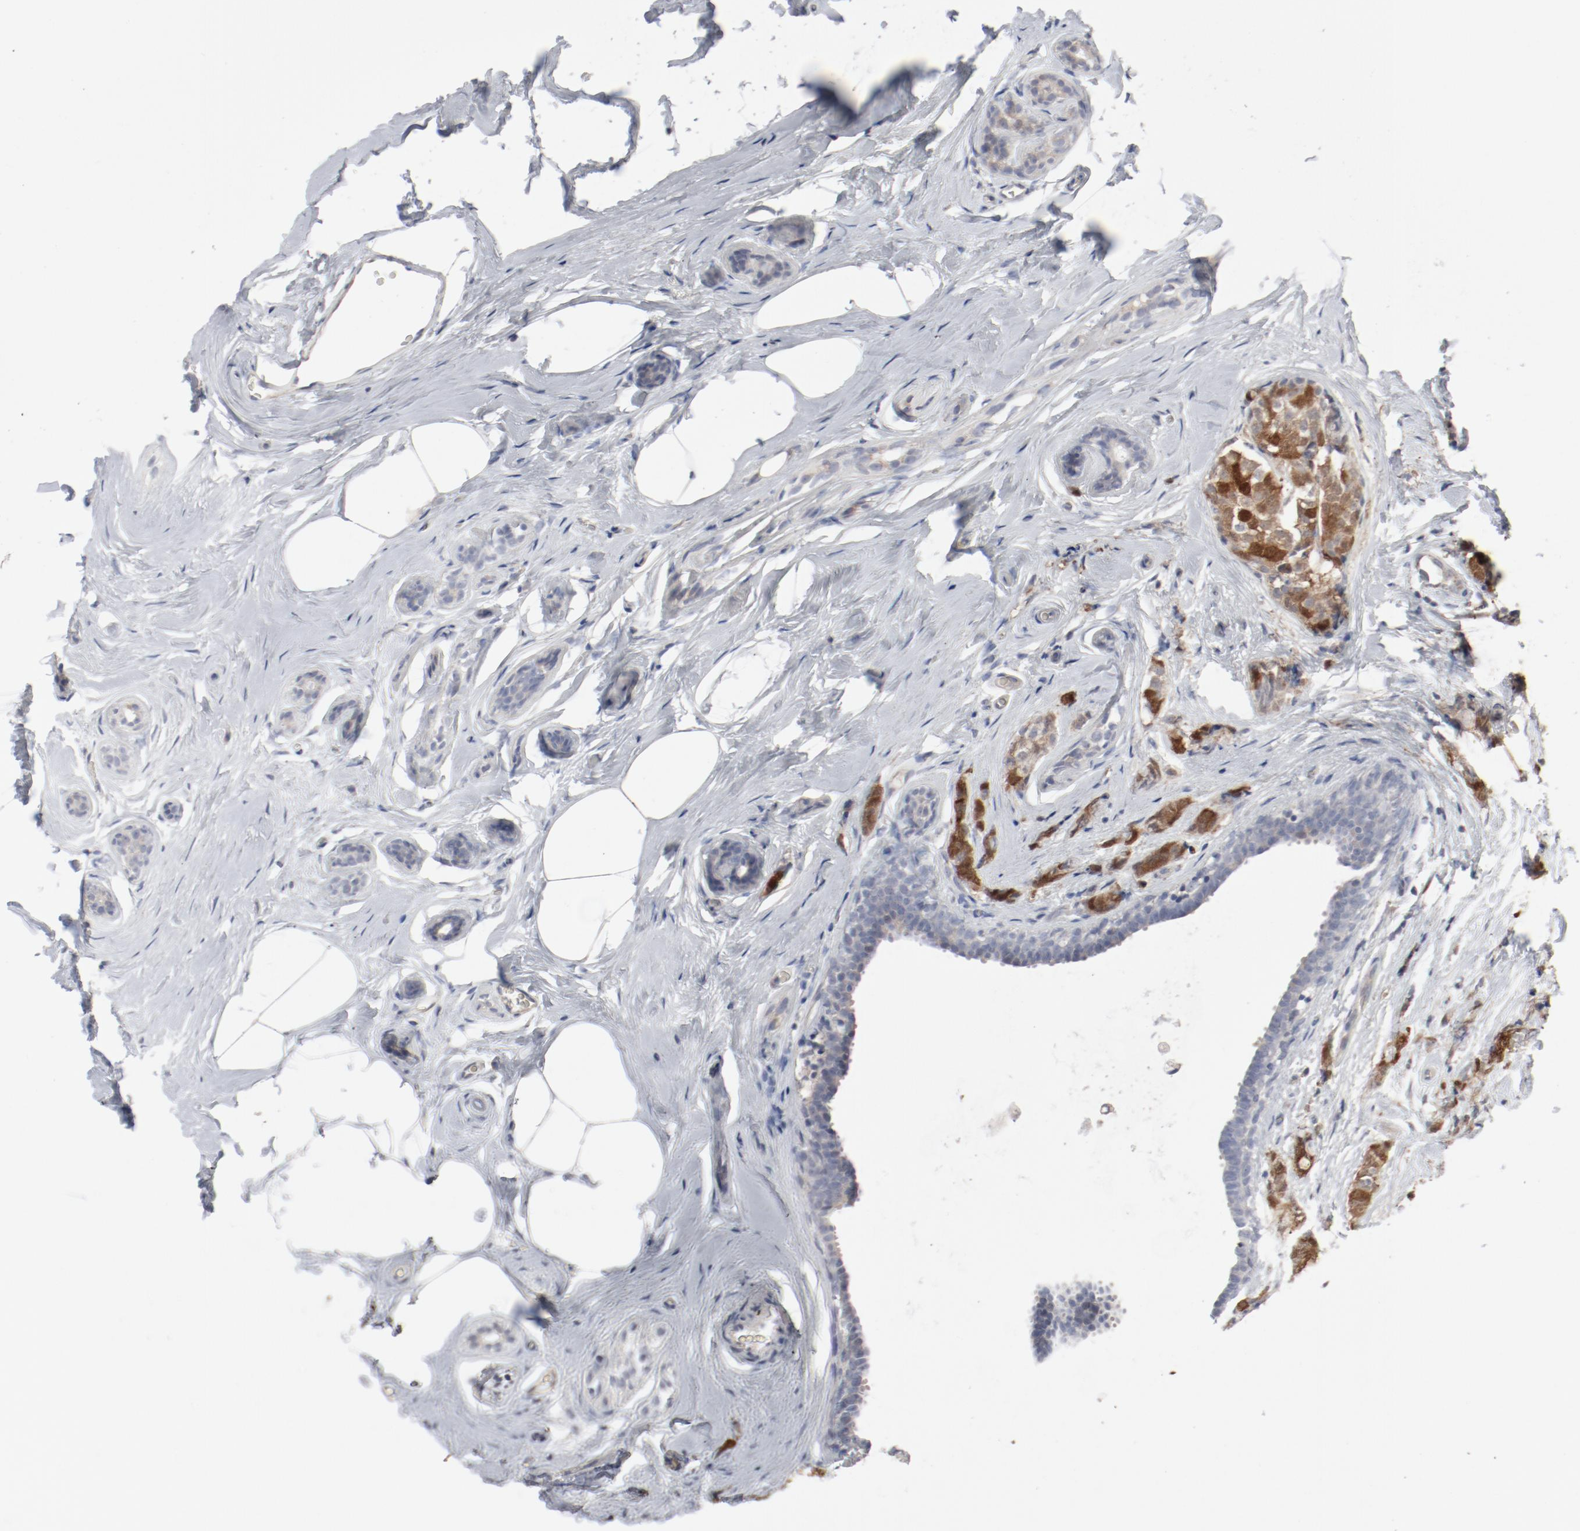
{"staining": {"intensity": "moderate", "quantity": ">75%", "location": "cytoplasmic/membranous,nuclear"}, "tissue": "breast cancer", "cell_type": "Tumor cells", "image_type": "cancer", "snomed": [{"axis": "morphology", "description": "Lobular carcinoma"}, {"axis": "topography", "description": "Breast"}], "caption": "A high-resolution histopathology image shows immunohistochemistry staining of breast lobular carcinoma, which shows moderate cytoplasmic/membranous and nuclear staining in about >75% of tumor cells.", "gene": "CDK1", "patient": {"sex": "female", "age": 60}}